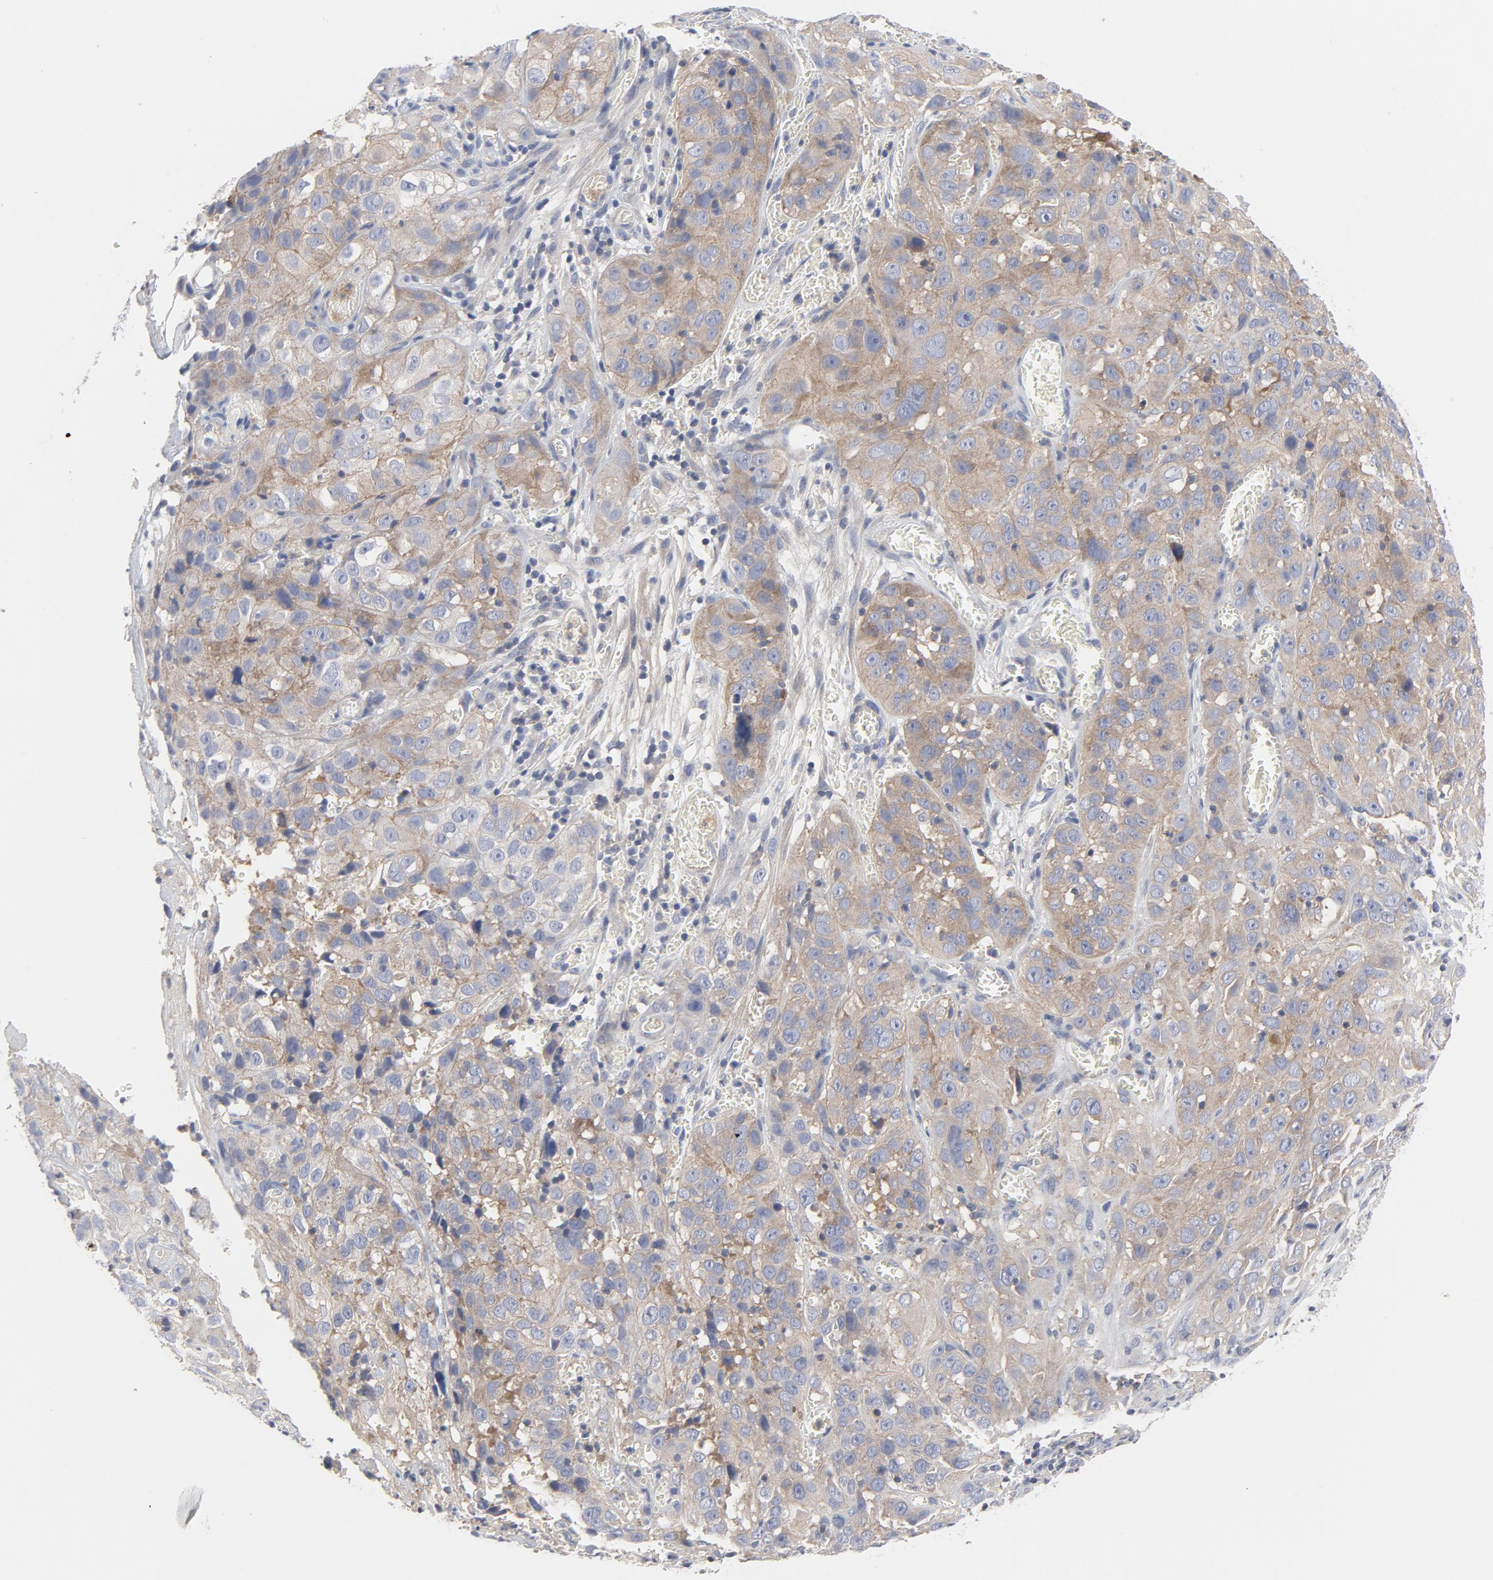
{"staining": {"intensity": "moderate", "quantity": ">75%", "location": "cytoplasmic/membranous"}, "tissue": "cervical cancer", "cell_type": "Tumor cells", "image_type": "cancer", "snomed": [{"axis": "morphology", "description": "Squamous cell carcinoma, NOS"}, {"axis": "topography", "description": "Cervix"}], "caption": "Immunohistochemistry (IHC) (DAB) staining of human squamous cell carcinoma (cervical) shows moderate cytoplasmic/membranous protein staining in approximately >75% of tumor cells. (DAB = brown stain, brightfield microscopy at high magnification).", "gene": "ROCK1", "patient": {"sex": "female", "age": 32}}